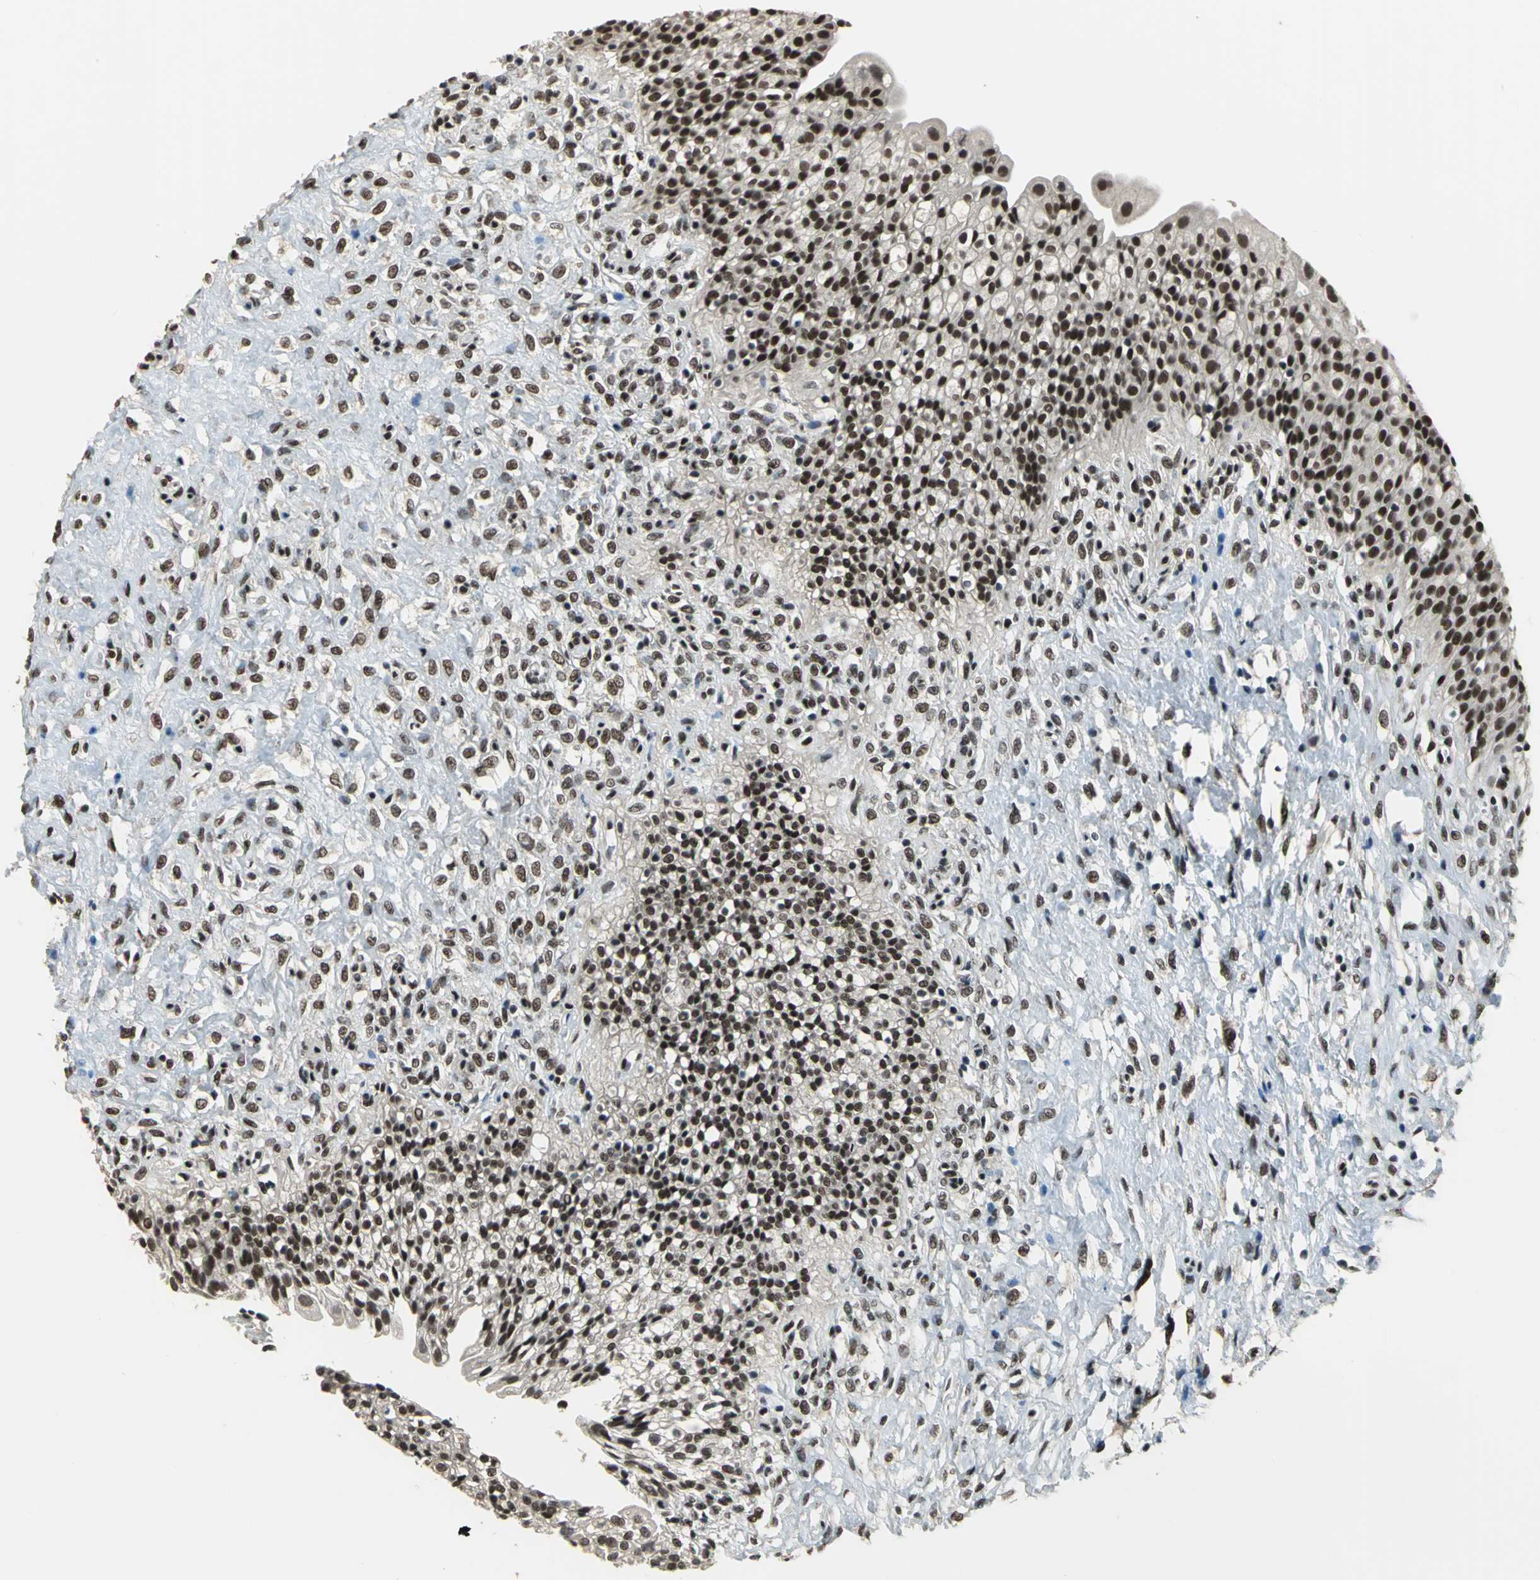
{"staining": {"intensity": "strong", "quantity": ">75%", "location": "nuclear"}, "tissue": "urinary bladder", "cell_type": "Urothelial cells", "image_type": "normal", "snomed": [{"axis": "morphology", "description": "Normal tissue, NOS"}, {"axis": "topography", "description": "Urinary bladder"}], "caption": "An immunohistochemistry histopathology image of normal tissue is shown. Protein staining in brown highlights strong nuclear positivity in urinary bladder within urothelial cells.", "gene": "ELF2", "patient": {"sex": "female", "age": 80}}